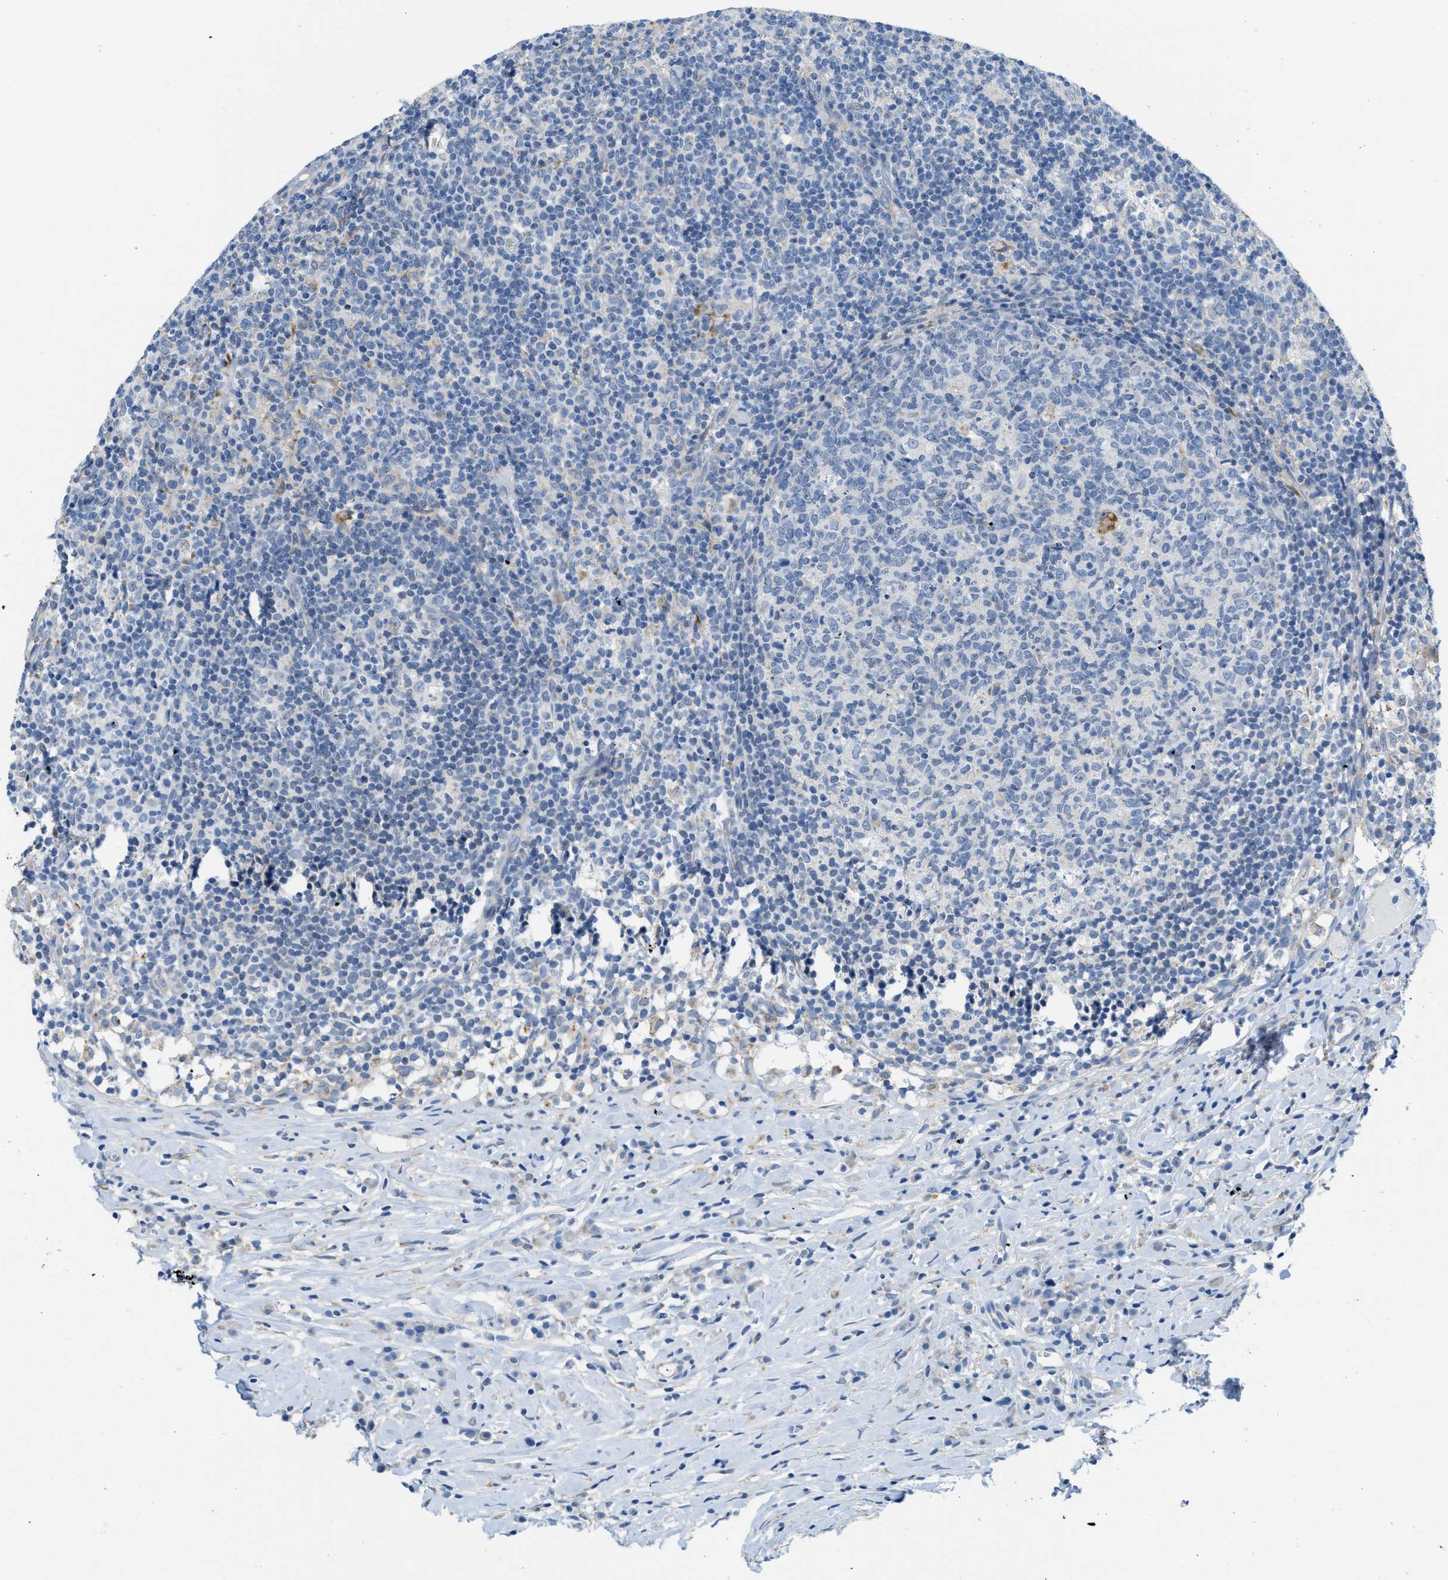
{"staining": {"intensity": "negative", "quantity": "none", "location": "none"}, "tissue": "lymph node", "cell_type": "Germinal center cells", "image_type": "normal", "snomed": [{"axis": "morphology", "description": "Normal tissue, NOS"}, {"axis": "morphology", "description": "Inflammation, NOS"}, {"axis": "topography", "description": "Lymph node"}], "caption": "IHC of normal human lymph node displays no staining in germinal center cells.", "gene": "PTDSS1", "patient": {"sex": "male", "age": 55}}